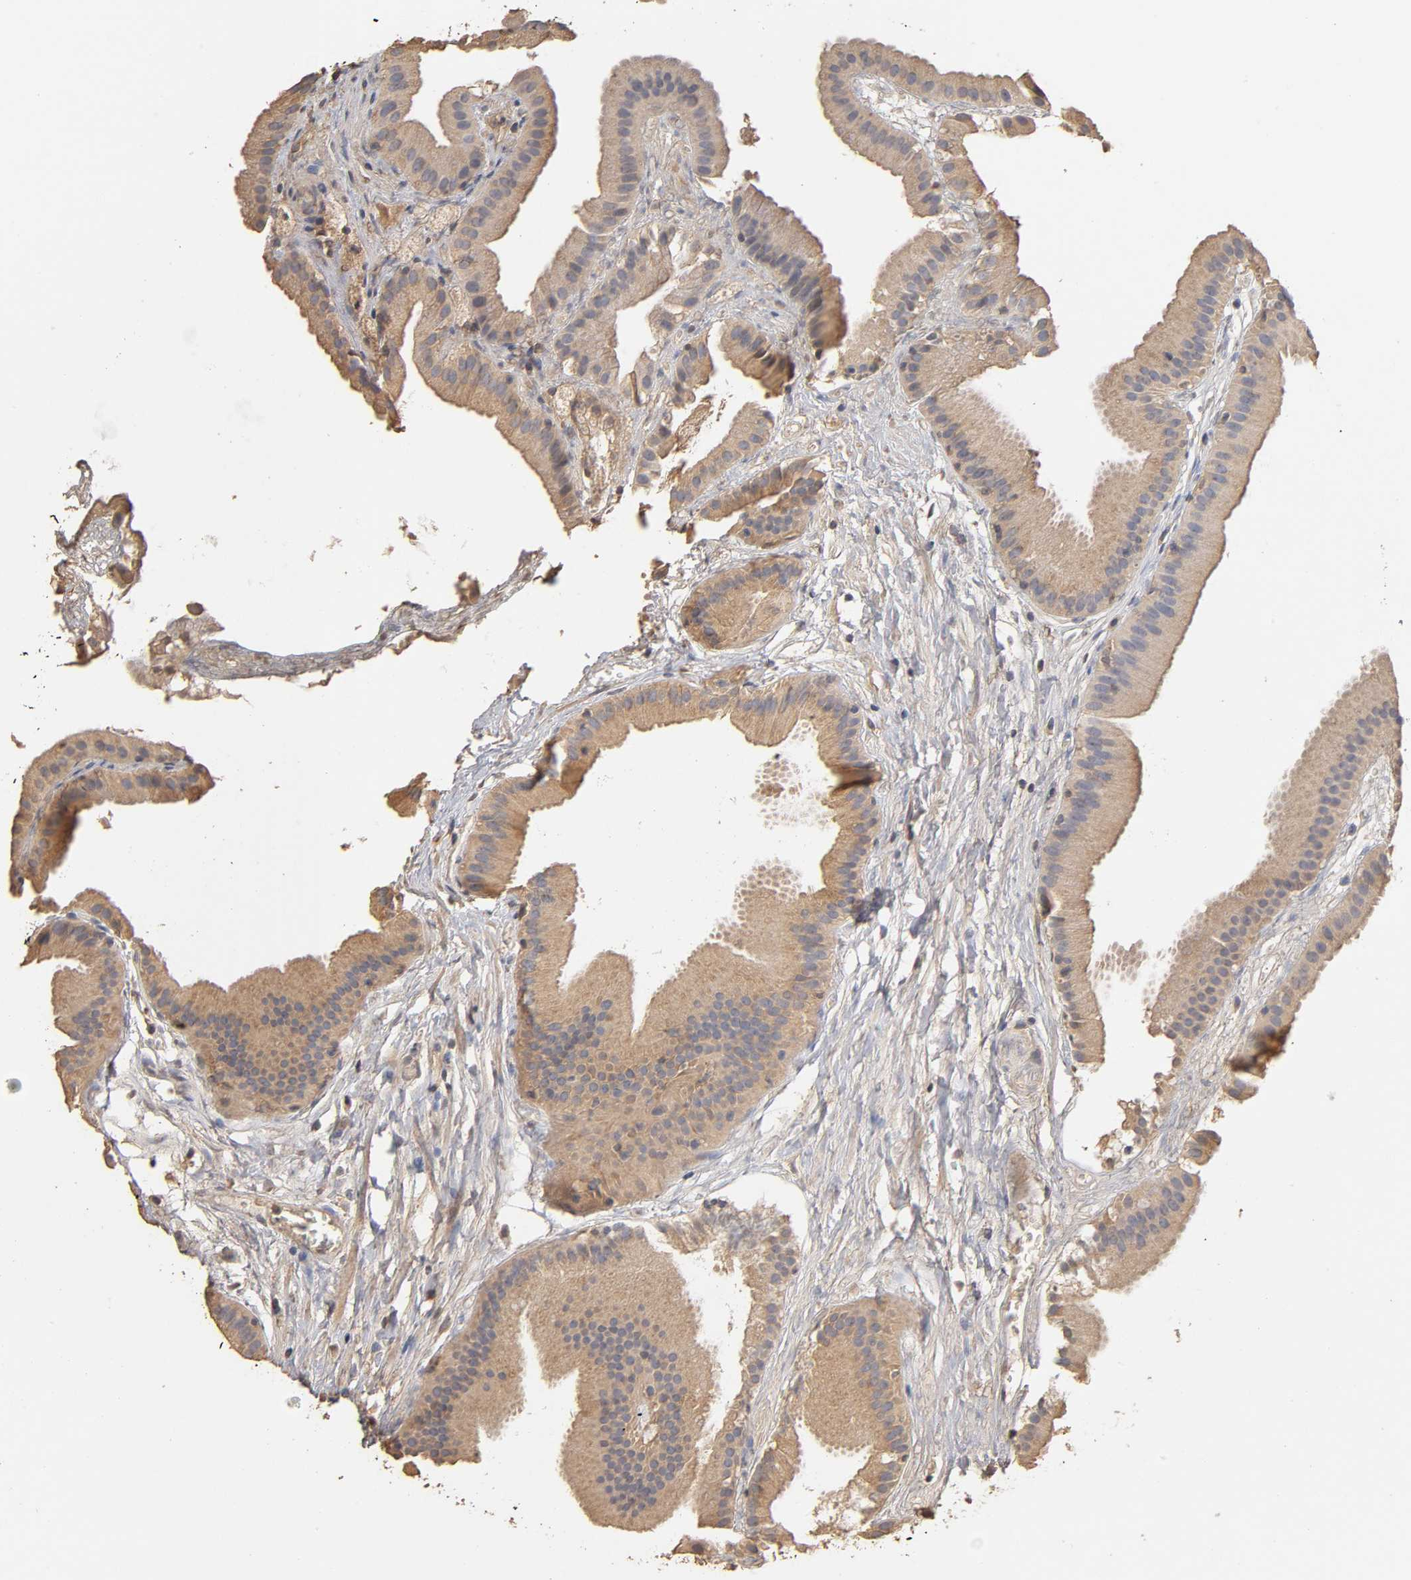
{"staining": {"intensity": "weak", "quantity": ">75%", "location": "cytoplasmic/membranous"}, "tissue": "gallbladder", "cell_type": "Glandular cells", "image_type": "normal", "snomed": [{"axis": "morphology", "description": "Normal tissue, NOS"}, {"axis": "topography", "description": "Gallbladder"}], "caption": "Immunohistochemical staining of benign gallbladder reveals weak cytoplasmic/membranous protein expression in approximately >75% of glandular cells.", "gene": "VSIG4", "patient": {"sex": "female", "age": 63}}